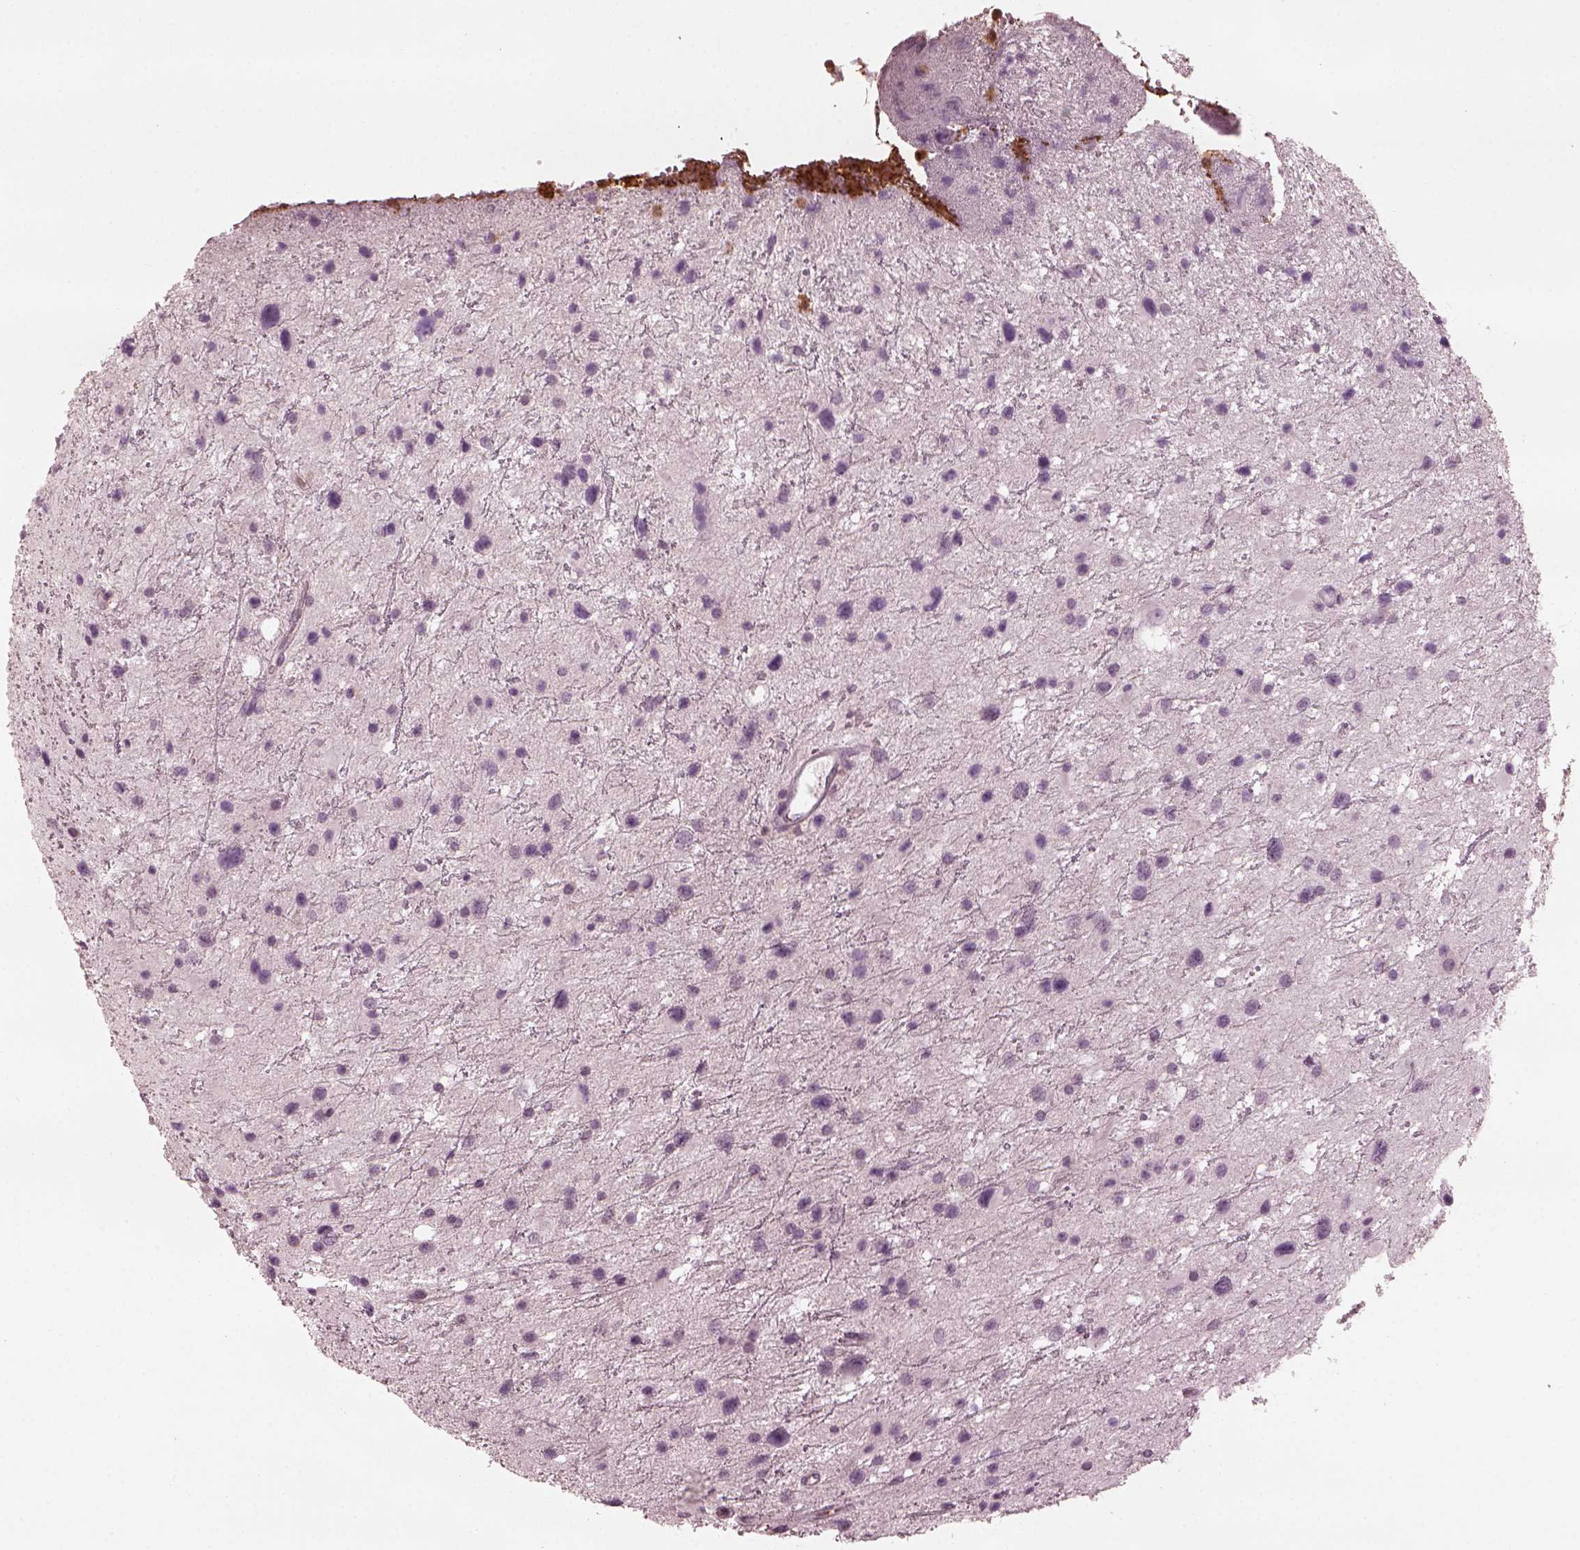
{"staining": {"intensity": "negative", "quantity": "none", "location": "none"}, "tissue": "glioma", "cell_type": "Tumor cells", "image_type": "cancer", "snomed": [{"axis": "morphology", "description": "Glioma, malignant, Low grade"}, {"axis": "topography", "description": "Brain"}], "caption": "DAB (3,3'-diaminobenzidine) immunohistochemical staining of glioma displays no significant staining in tumor cells.", "gene": "PSTPIP2", "patient": {"sex": "female", "age": 32}}